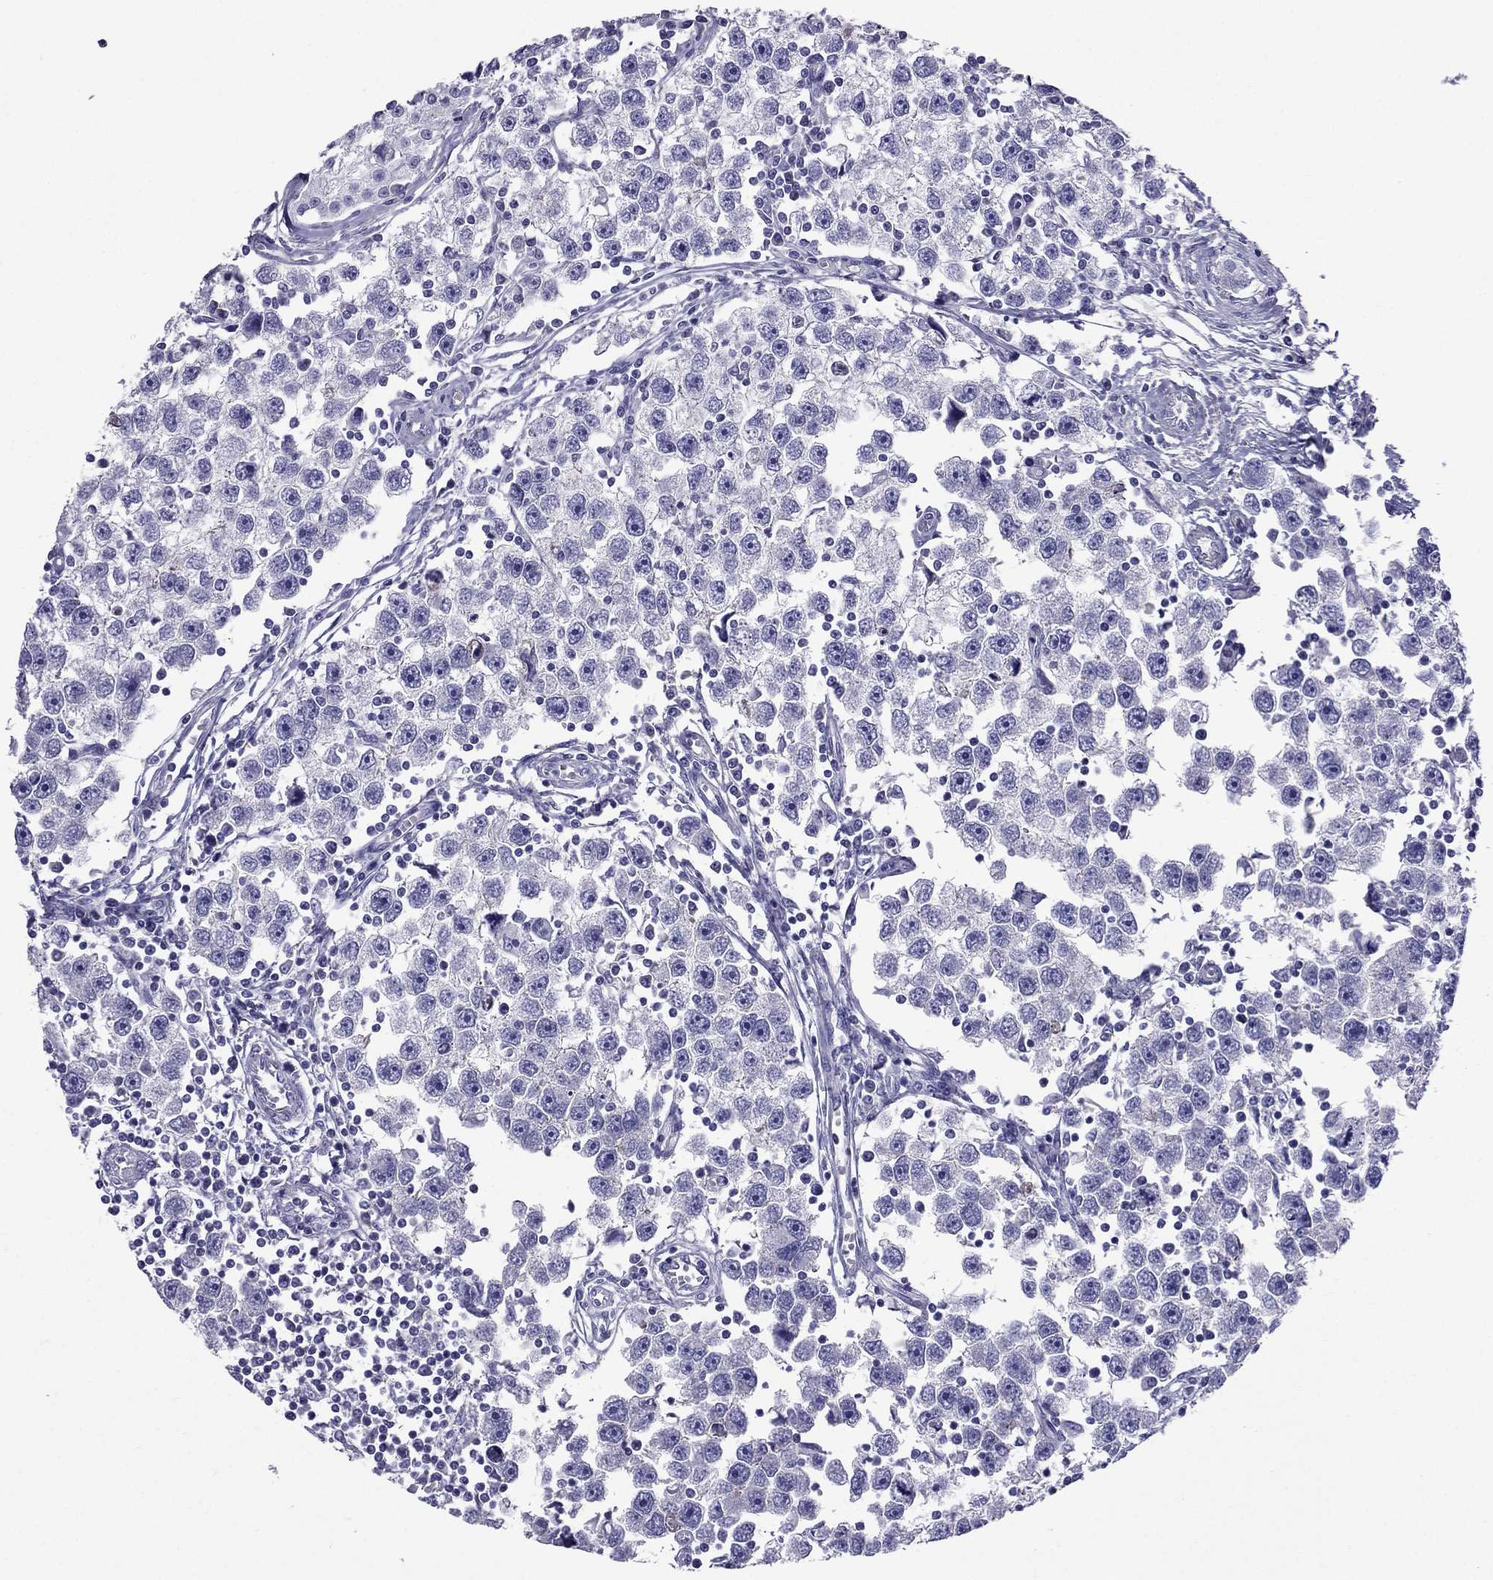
{"staining": {"intensity": "negative", "quantity": "none", "location": "none"}, "tissue": "testis cancer", "cell_type": "Tumor cells", "image_type": "cancer", "snomed": [{"axis": "morphology", "description": "Seminoma, NOS"}, {"axis": "topography", "description": "Testis"}], "caption": "IHC image of testis seminoma stained for a protein (brown), which demonstrates no positivity in tumor cells.", "gene": "GPR50", "patient": {"sex": "male", "age": 30}}